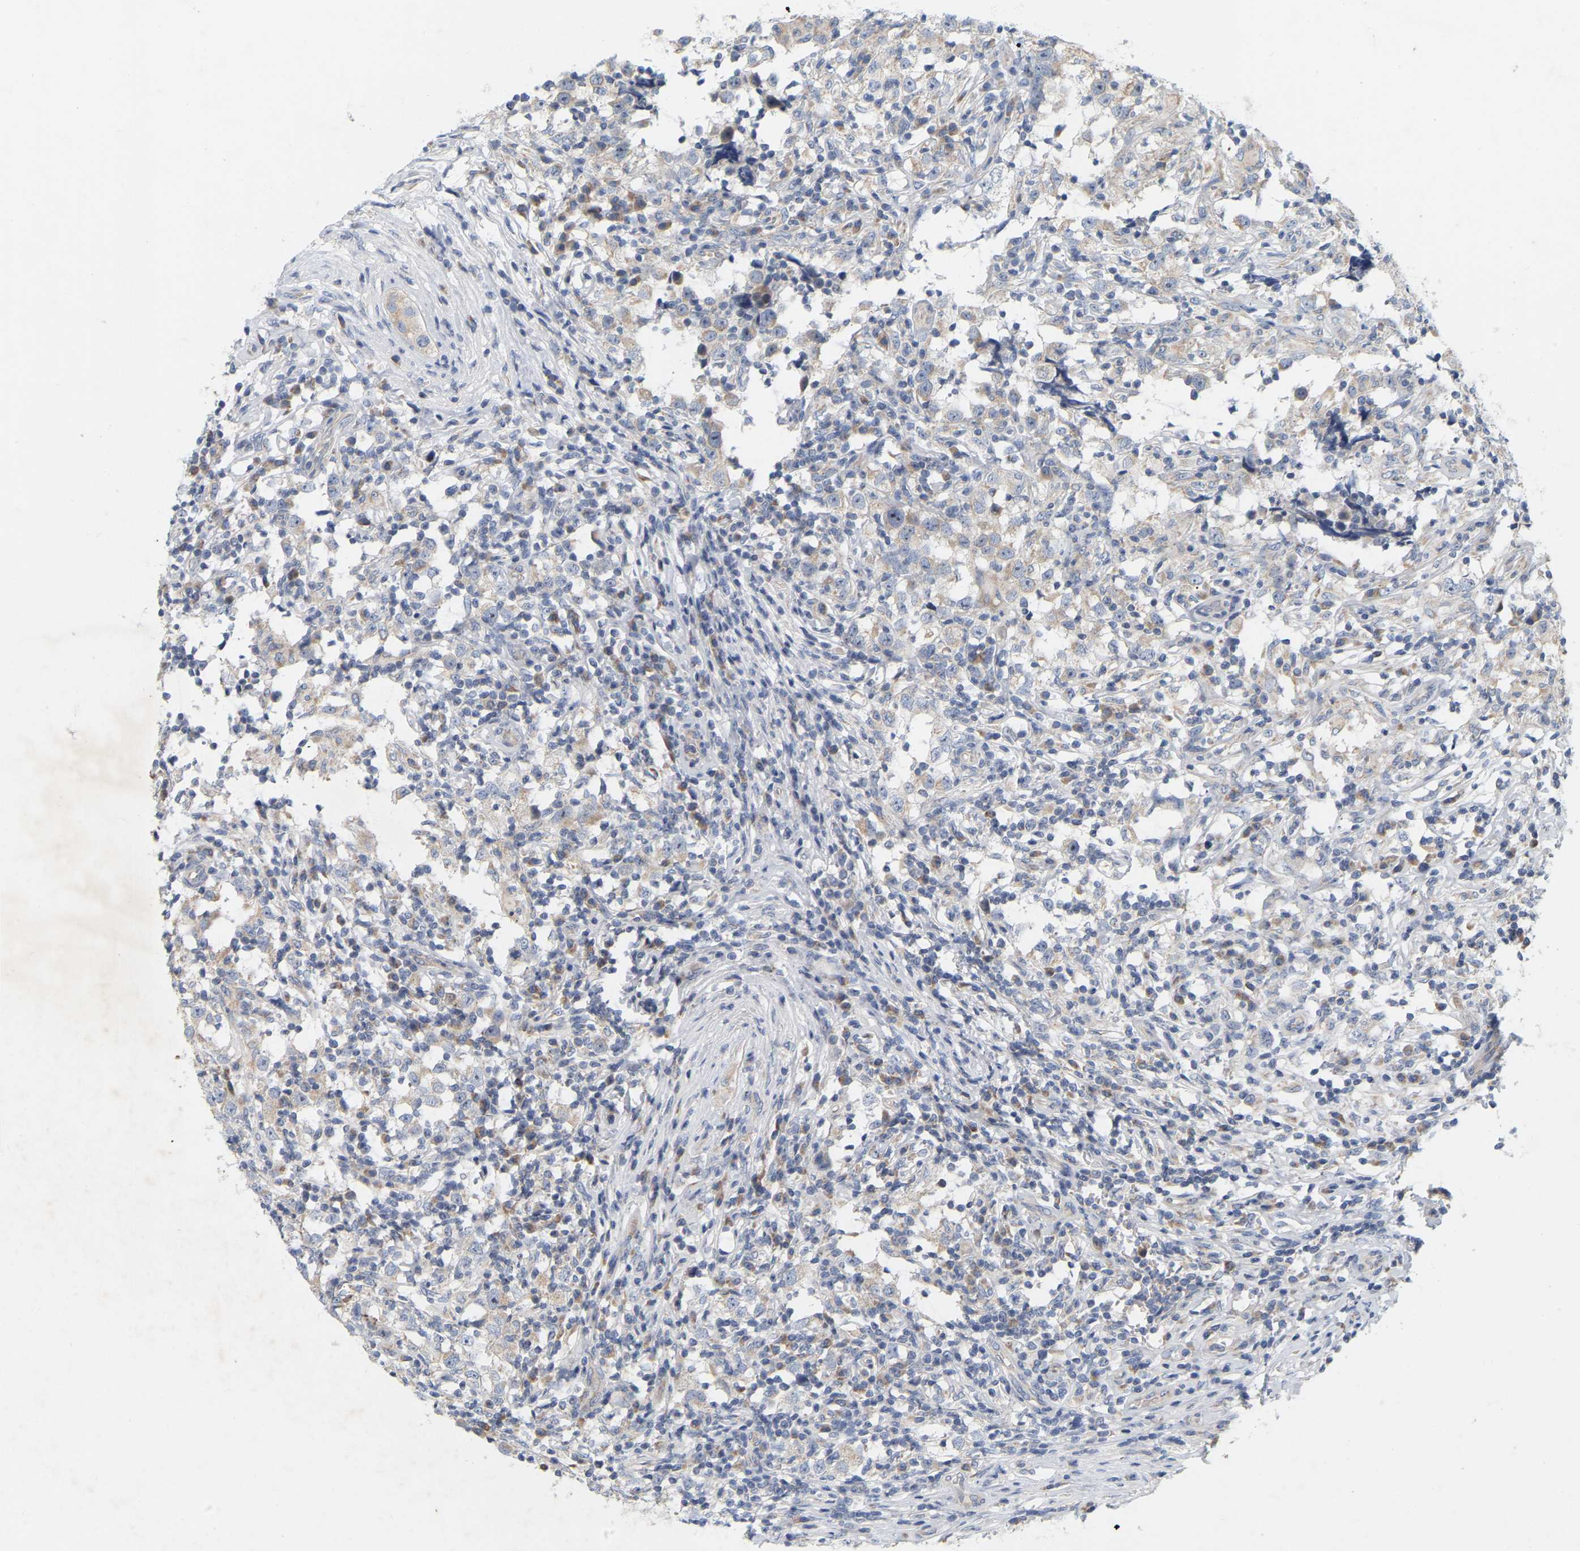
{"staining": {"intensity": "moderate", "quantity": ">75%", "location": "cytoplasmic/membranous"}, "tissue": "testis cancer", "cell_type": "Tumor cells", "image_type": "cancer", "snomed": [{"axis": "morphology", "description": "Carcinoma, Embryonal, NOS"}, {"axis": "topography", "description": "Testis"}], "caption": "Protein analysis of testis cancer (embryonal carcinoma) tissue exhibits moderate cytoplasmic/membranous positivity in about >75% of tumor cells.", "gene": "MINDY4", "patient": {"sex": "male", "age": 21}}